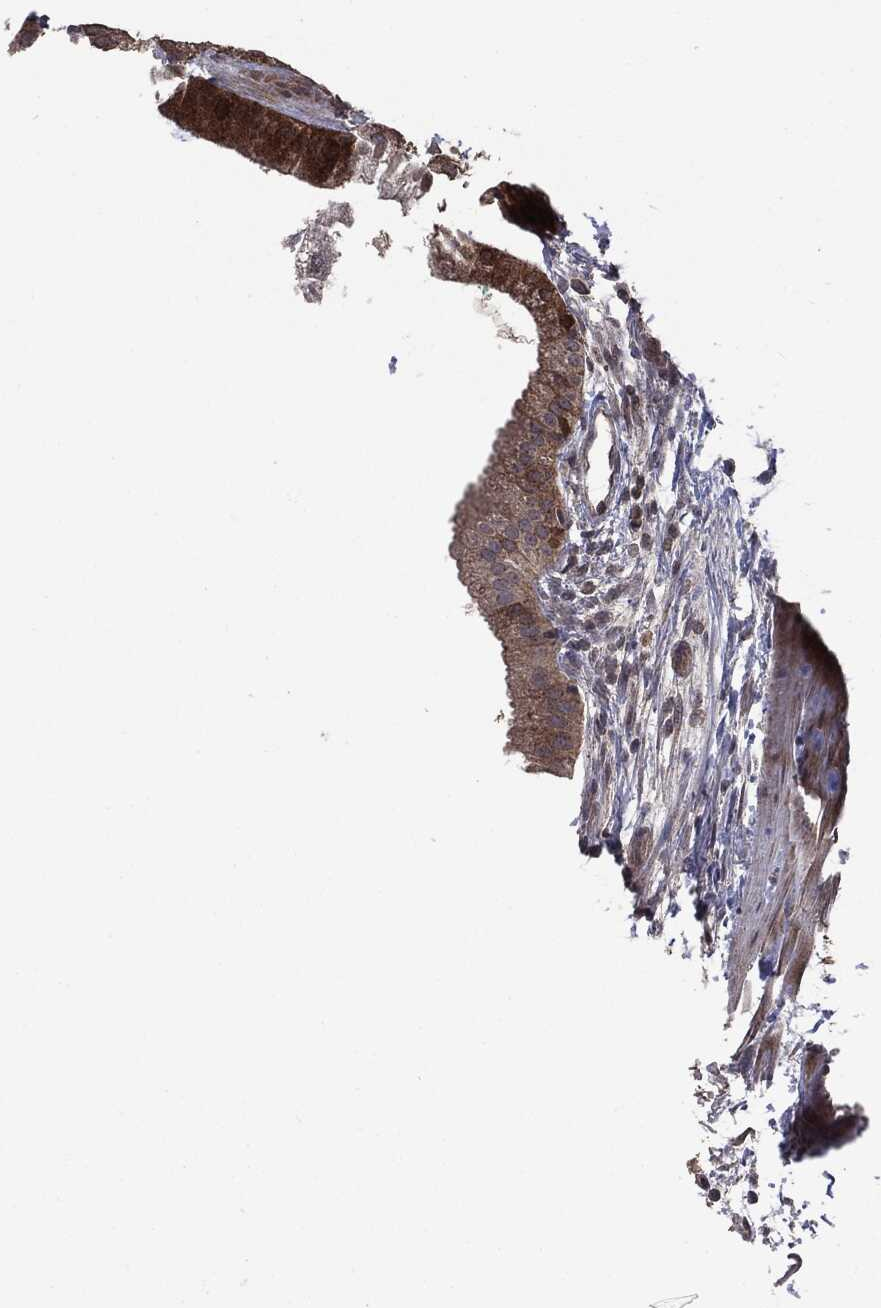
{"staining": {"intensity": "moderate", "quantity": "25%-75%", "location": "cytoplasmic/membranous"}, "tissue": "gallbladder", "cell_type": "Glandular cells", "image_type": "normal", "snomed": [{"axis": "morphology", "description": "Normal tissue, NOS"}, {"axis": "topography", "description": "Gallbladder"}], "caption": "Gallbladder stained with DAB (3,3'-diaminobenzidine) immunohistochemistry displays medium levels of moderate cytoplasmic/membranous staining in about 25%-75% of glandular cells. The protein is shown in brown color, while the nuclei are stained blue.", "gene": "MTOR", "patient": {"sex": "male", "age": 67}}